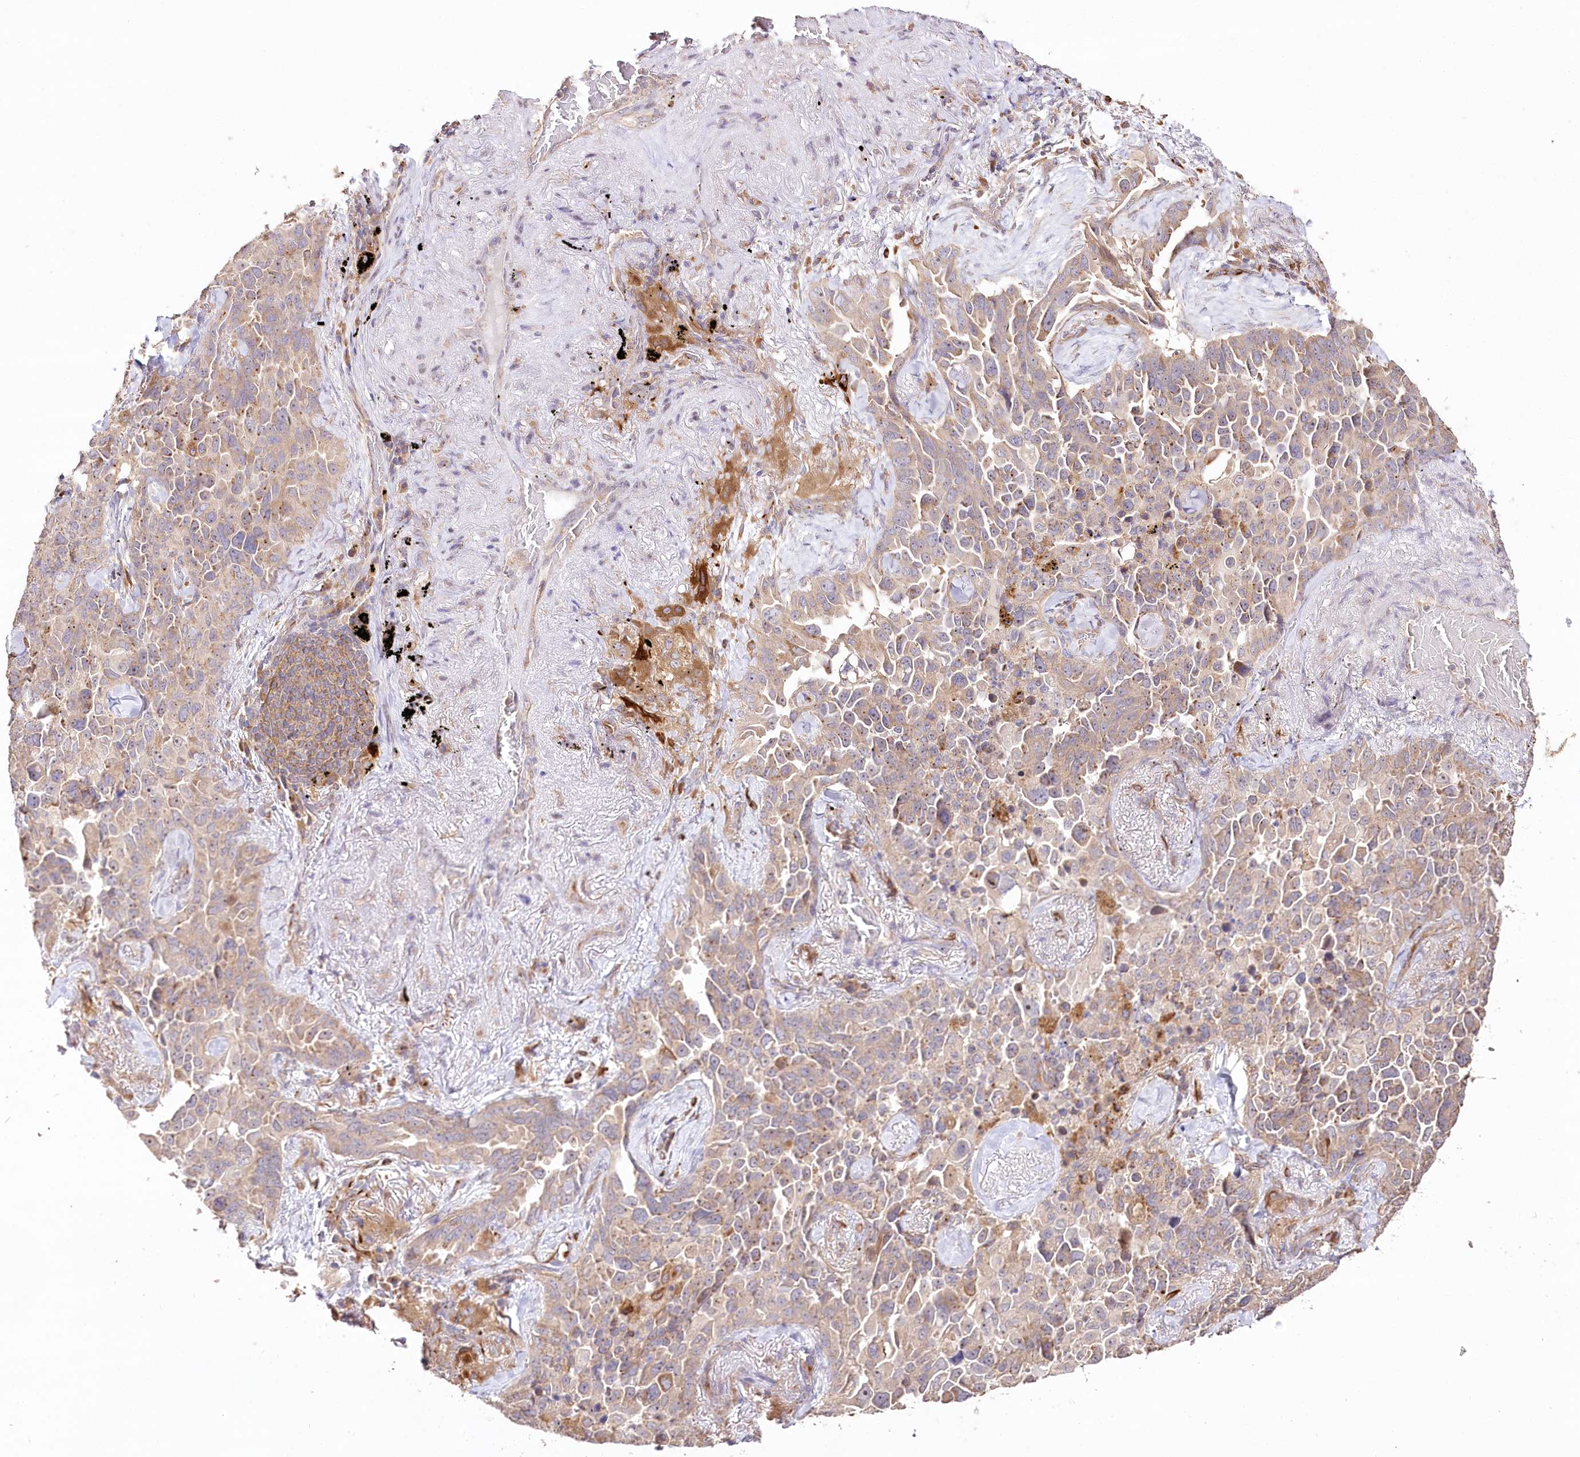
{"staining": {"intensity": "weak", "quantity": ">75%", "location": "cytoplasmic/membranous"}, "tissue": "lung cancer", "cell_type": "Tumor cells", "image_type": "cancer", "snomed": [{"axis": "morphology", "description": "Adenocarcinoma, NOS"}, {"axis": "topography", "description": "Lung"}], "caption": "Immunohistochemistry (DAB) staining of lung cancer (adenocarcinoma) demonstrates weak cytoplasmic/membranous protein positivity in about >75% of tumor cells.", "gene": "DMXL1", "patient": {"sex": "female", "age": 67}}